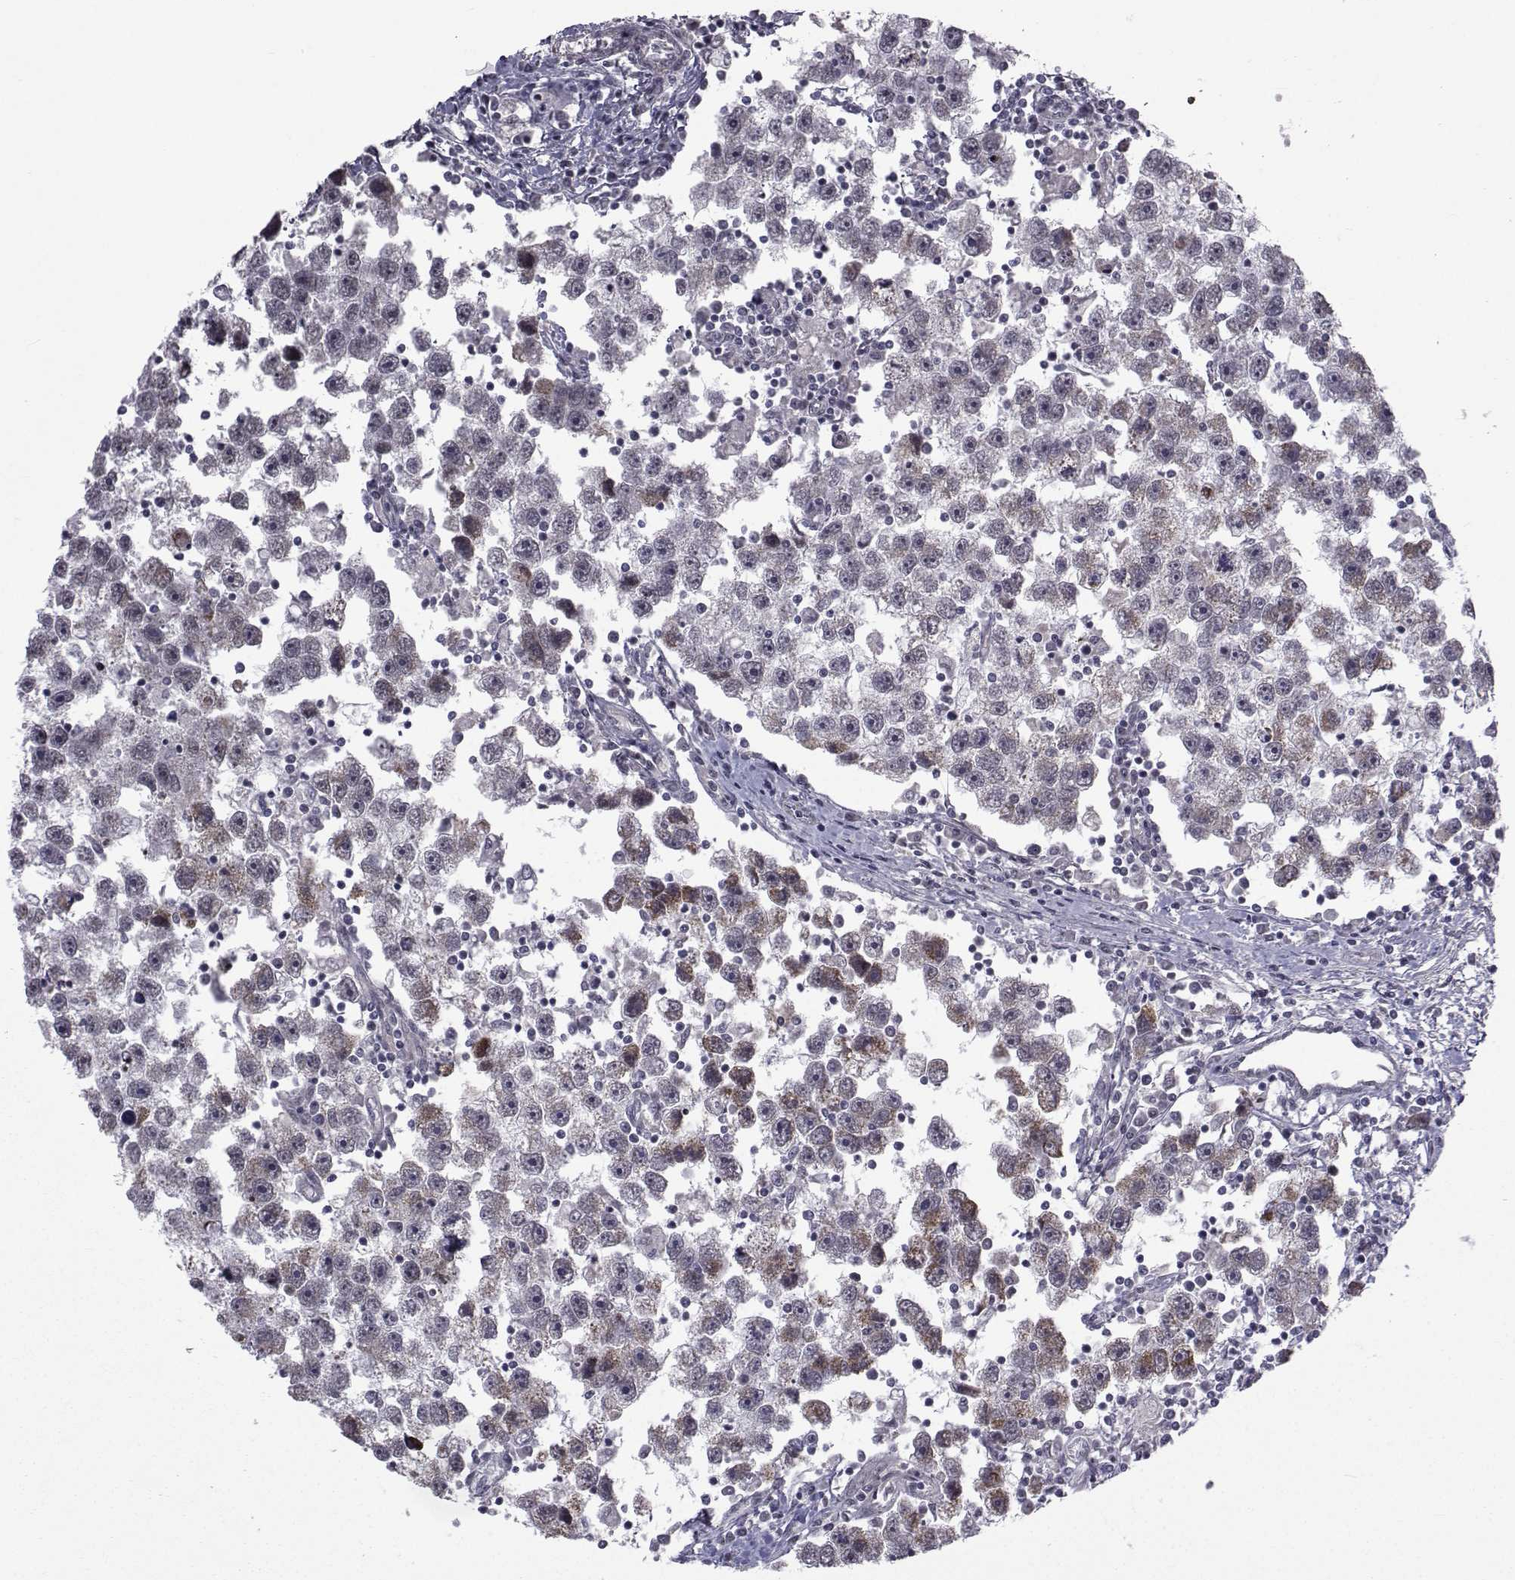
{"staining": {"intensity": "moderate", "quantity": "<25%", "location": "cytoplasmic/membranous"}, "tissue": "testis cancer", "cell_type": "Tumor cells", "image_type": "cancer", "snomed": [{"axis": "morphology", "description": "Seminoma, NOS"}, {"axis": "topography", "description": "Testis"}], "caption": "Human testis seminoma stained with a brown dye demonstrates moderate cytoplasmic/membranous positive expression in about <25% of tumor cells.", "gene": "CFAP74", "patient": {"sex": "male", "age": 30}}